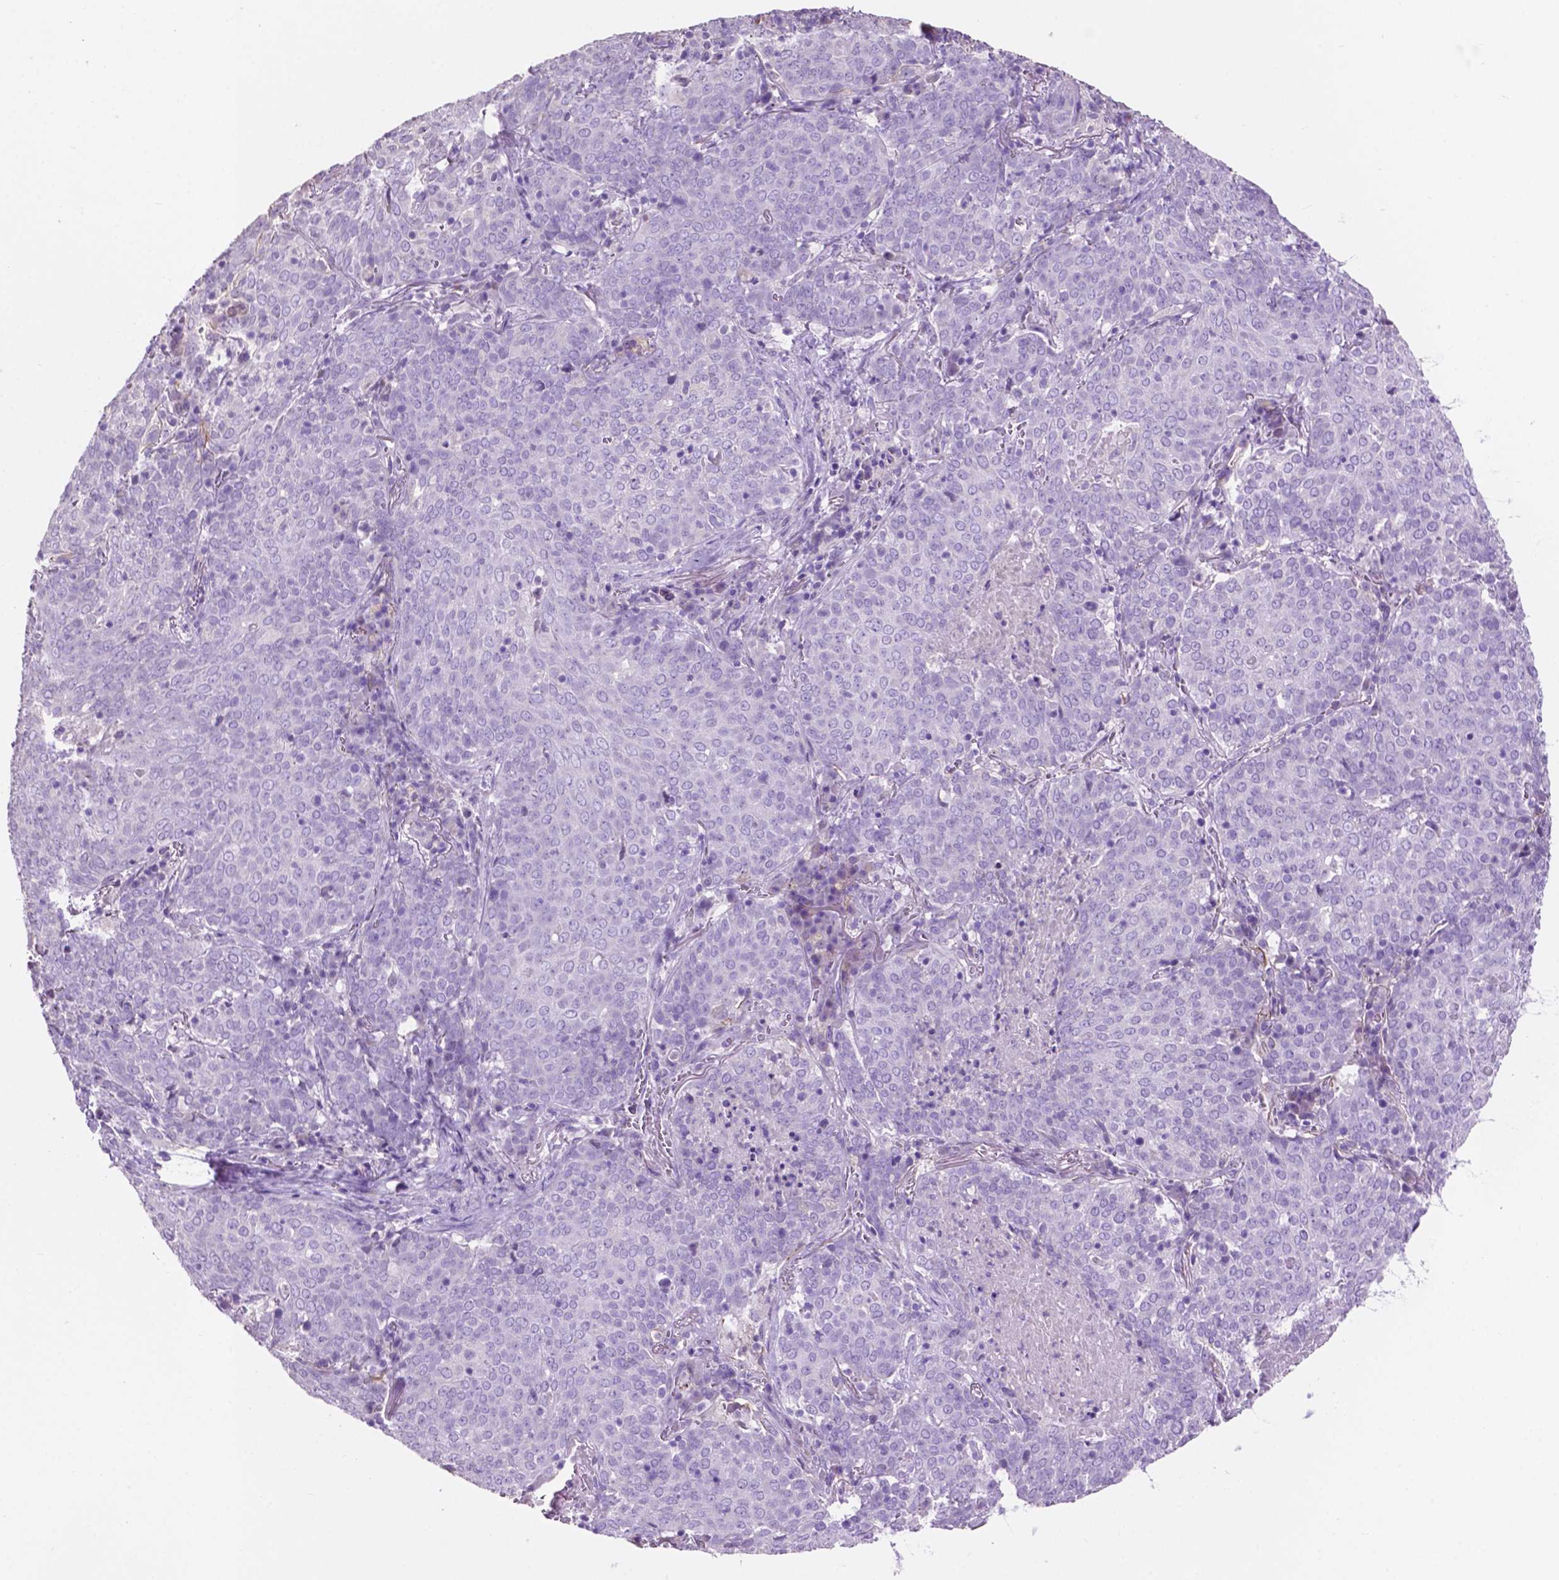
{"staining": {"intensity": "negative", "quantity": "none", "location": "none"}, "tissue": "lung cancer", "cell_type": "Tumor cells", "image_type": "cancer", "snomed": [{"axis": "morphology", "description": "Squamous cell carcinoma, NOS"}, {"axis": "topography", "description": "Lung"}], "caption": "This image is of lung cancer (squamous cell carcinoma) stained with immunohistochemistry to label a protein in brown with the nuclei are counter-stained blue. There is no staining in tumor cells.", "gene": "CLDN17", "patient": {"sex": "male", "age": 82}}